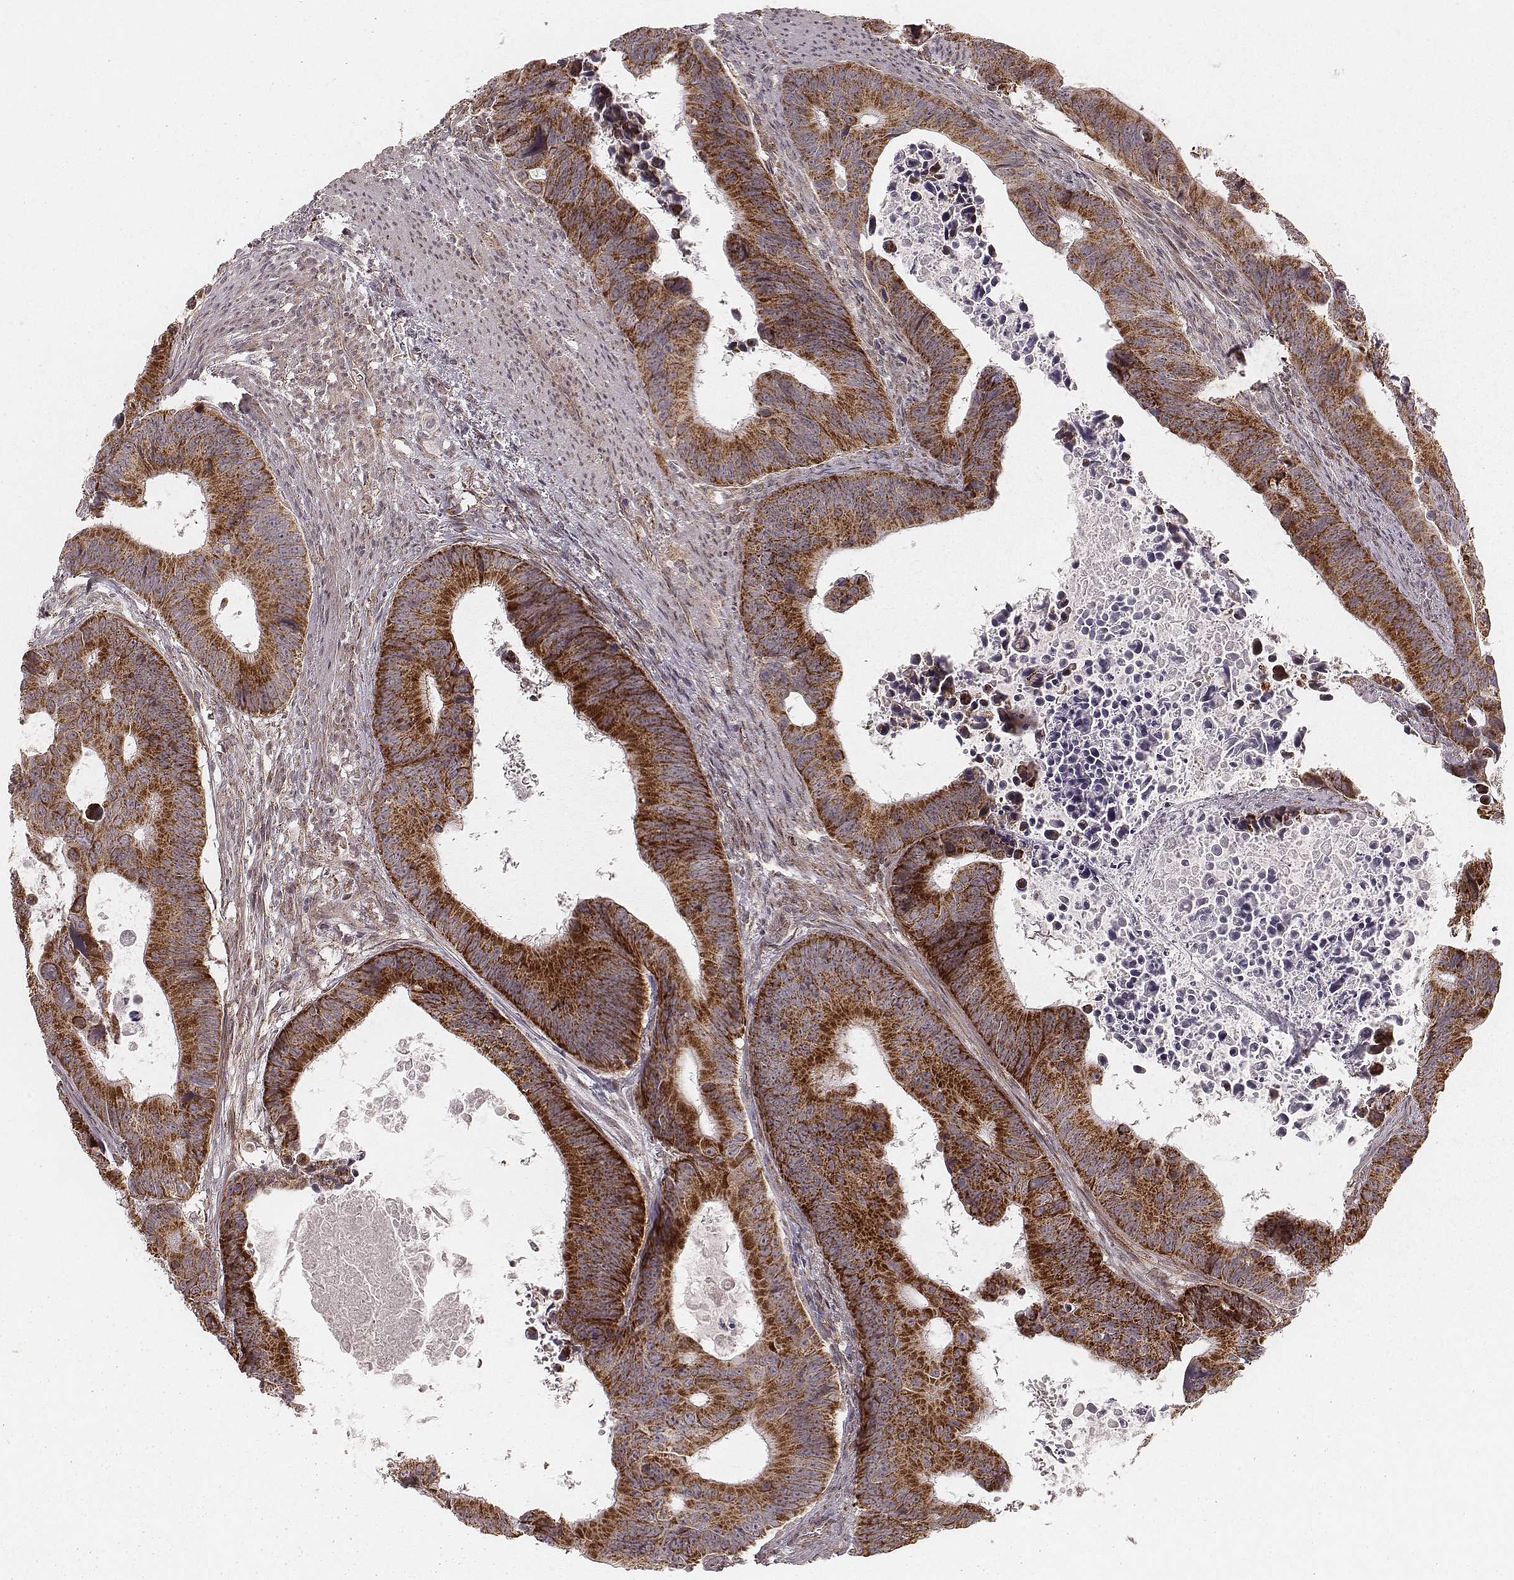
{"staining": {"intensity": "moderate", "quantity": ">75%", "location": "cytoplasmic/membranous"}, "tissue": "colorectal cancer", "cell_type": "Tumor cells", "image_type": "cancer", "snomed": [{"axis": "morphology", "description": "Adenocarcinoma, NOS"}, {"axis": "topography", "description": "Colon"}], "caption": "Immunohistochemical staining of colorectal cancer exhibits moderate cytoplasmic/membranous protein staining in approximately >75% of tumor cells. The protein of interest is shown in brown color, while the nuclei are stained blue.", "gene": "NDUFA7", "patient": {"sex": "female", "age": 87}}